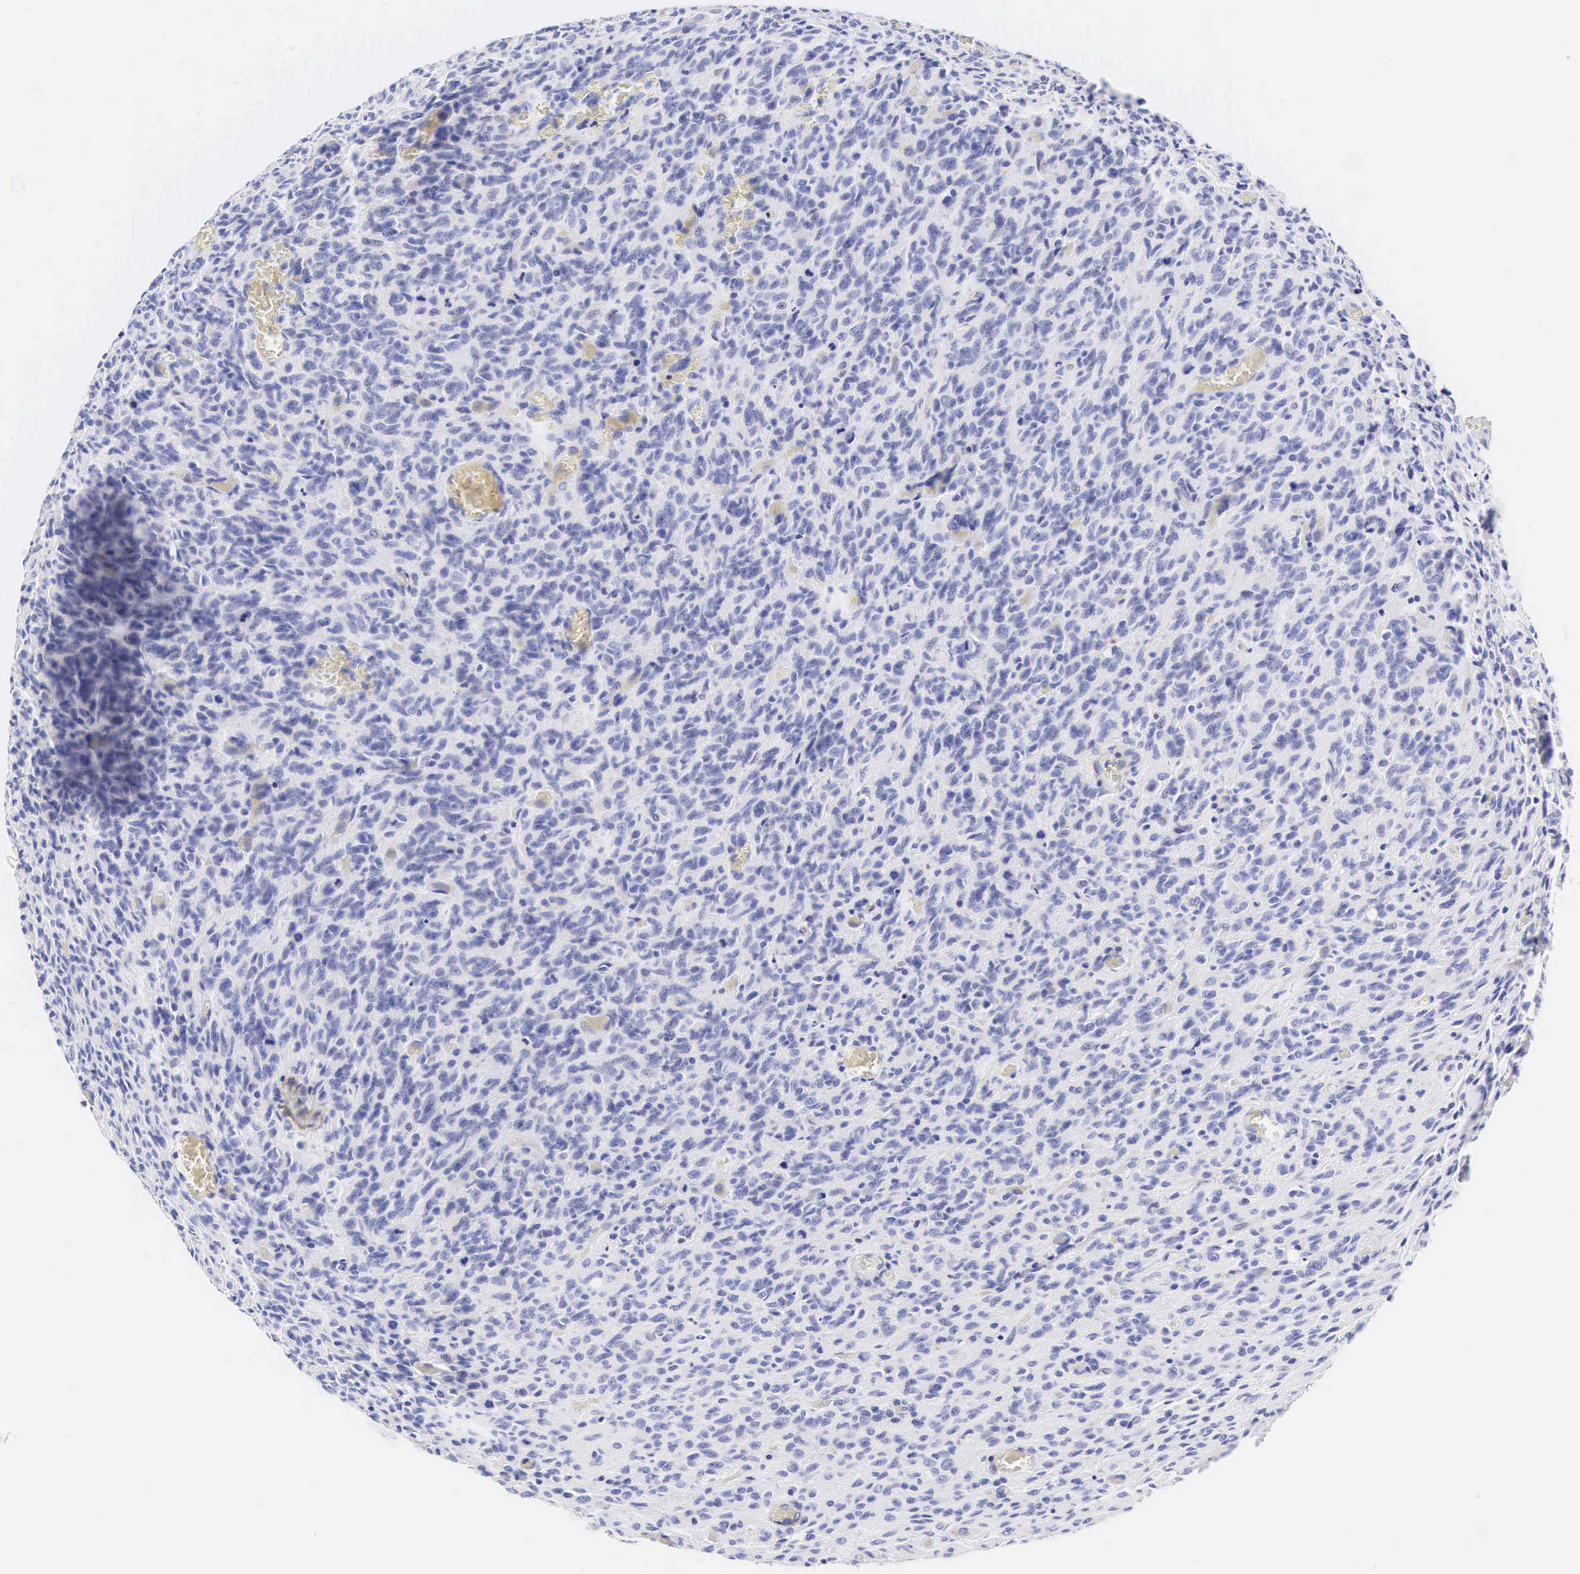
{"staining": {"intensity": "negative", "quantity": "none", "location": "none"}, "tissue": "glioma", "cell_type": "Tumor cells", "image_type": "cancer", "snomed": [{"axis": "morphology", "description": "Glioma, malignant, High grade"}, {"axis": "topography", "description": "Brain"}], "caption": "This is a micrograph of immunohistochemistry (IHC) staining of glioma, which shows no staining in tumor cells.", "gene": "CNN1", "patient": {"sex": "male", "age": 56}}